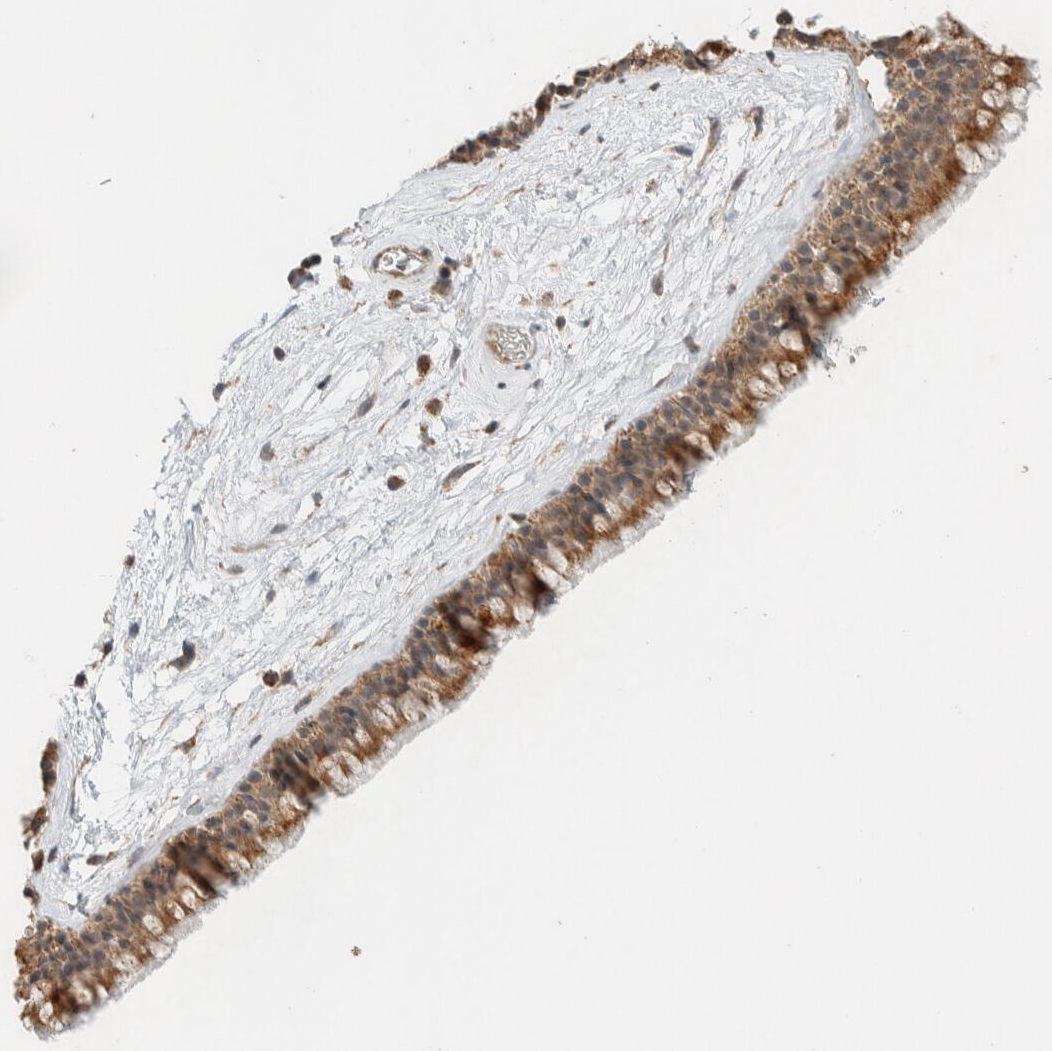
{"staining": {"intensity": "moderate", "quantity": ">75%", "location": "cytoplasmic/membranous"}, "tissue": "nasopharynx", "cell_type": "Respiratory epithelial cells", "image_type": "normal", "snomed": [{"axis": "morphology", "description": "Normal tissue, NOS"}, {"axis": "morphology", "description": "Inflammation, NOS"}, {"axis": "topography", "description": "Nasopharynx"}], "caption": "A photomicrograph of nasopharynx stained for a protein exhibits moderate cytoplasmic/membranous brown staining in respiratory epithelial cells. Nuclei are stained in blue.", "gene": "MRPL41", "patient": {"sex": "male", "age": 48}}